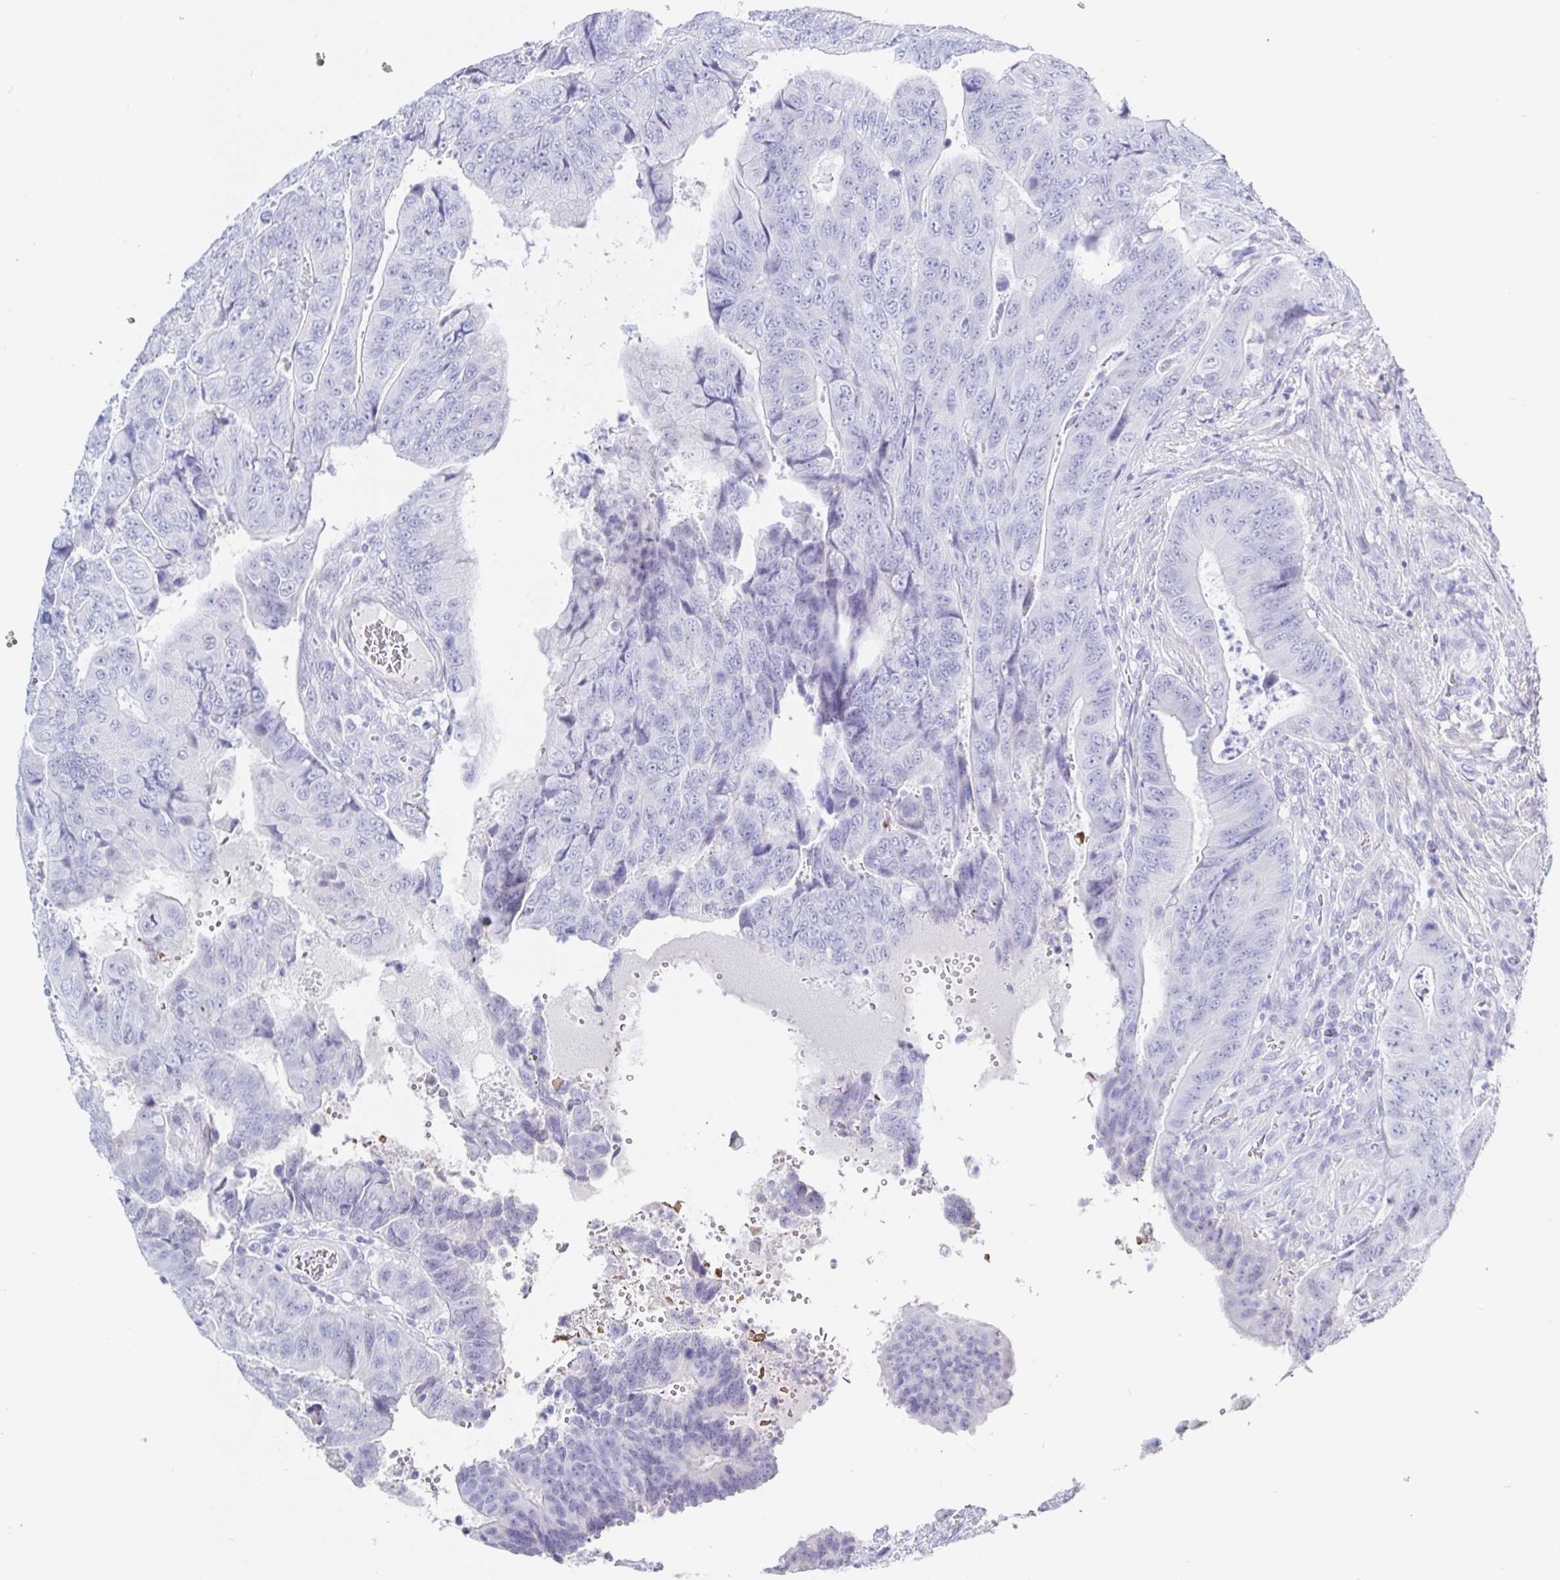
{"staining": {"intensity": "negative", "quantity": "none", "location": "none"}, "tissue": "colorectal cancer", "cell_type": "Tumor cells", "image_type": "cancer", "snomed": [{"axis": "morphology", "description": "Adenocarcinoma, NOS"}, {"axis": "topography", "description": "Colon"}], "caption": "This is an IHC histopathology image of human colorectal adenocarcinoma. There is no staining in tumor cells.", "gene": "KCNH6", "patient": {"sex": "female", "age": 48}}